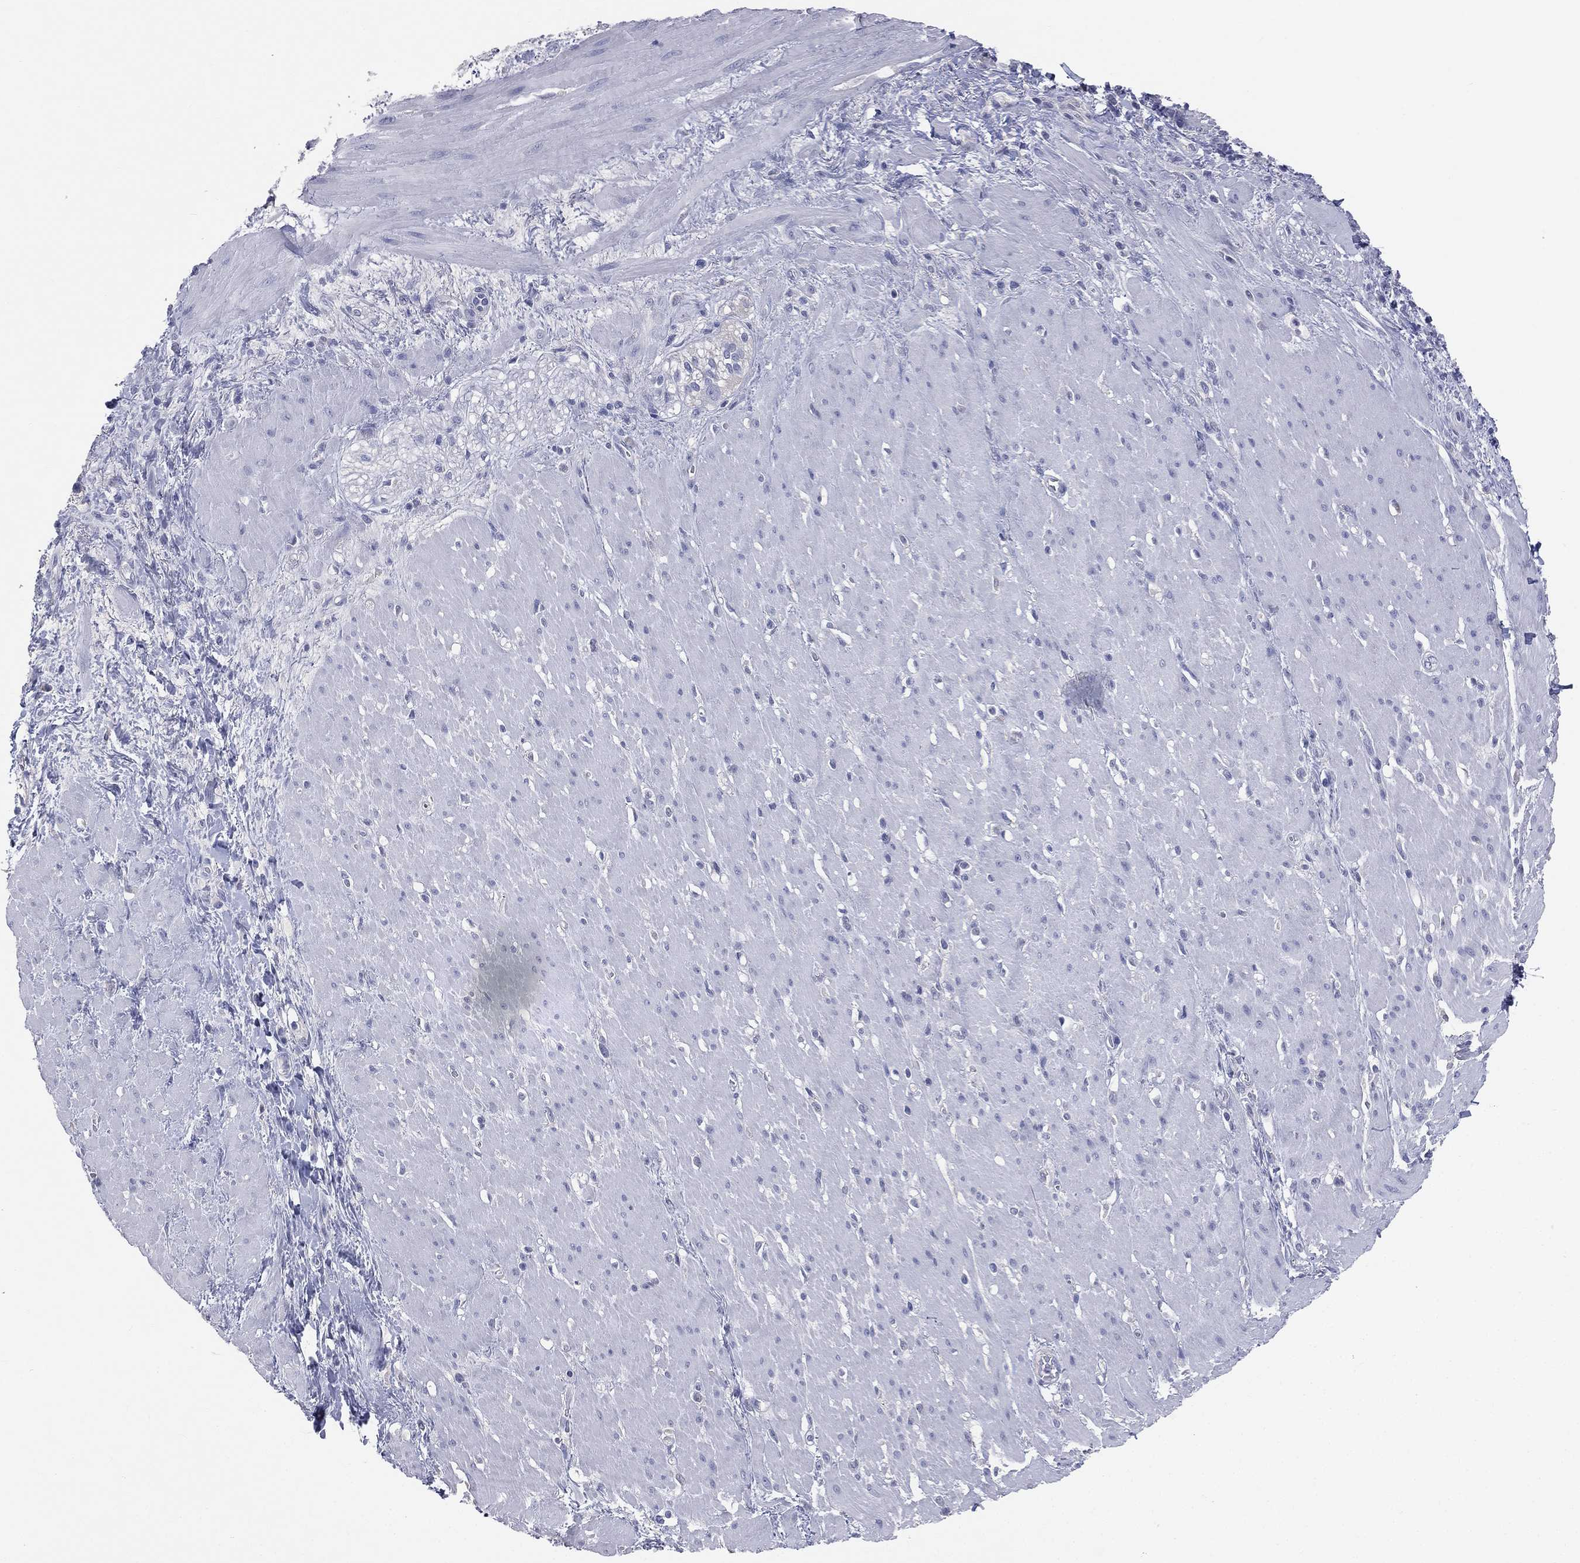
{"staining": {"intensity": "negative", "quantity": "none", "location": "none"}, "tissue": "smooth muscle", "cell_type": "Smooth muscle cells", "image_type": "normal", "snomed": [{"axis": "morphology", "description": "Normal tissue, NOS"}, {"axis": "topography", "description": "Soft tissue"}, {"axis": "topography", "description": "Smooth muscle"}], "caption": "Smooth muscle cells are negative for protein expression in benign human smooth muscle. (DAB (3,3'-diaminobenzidine) immunohistochemistry (IHC), high magnification).", "gene": "STK31", "patient": {"sex": "male", "age": 72}}